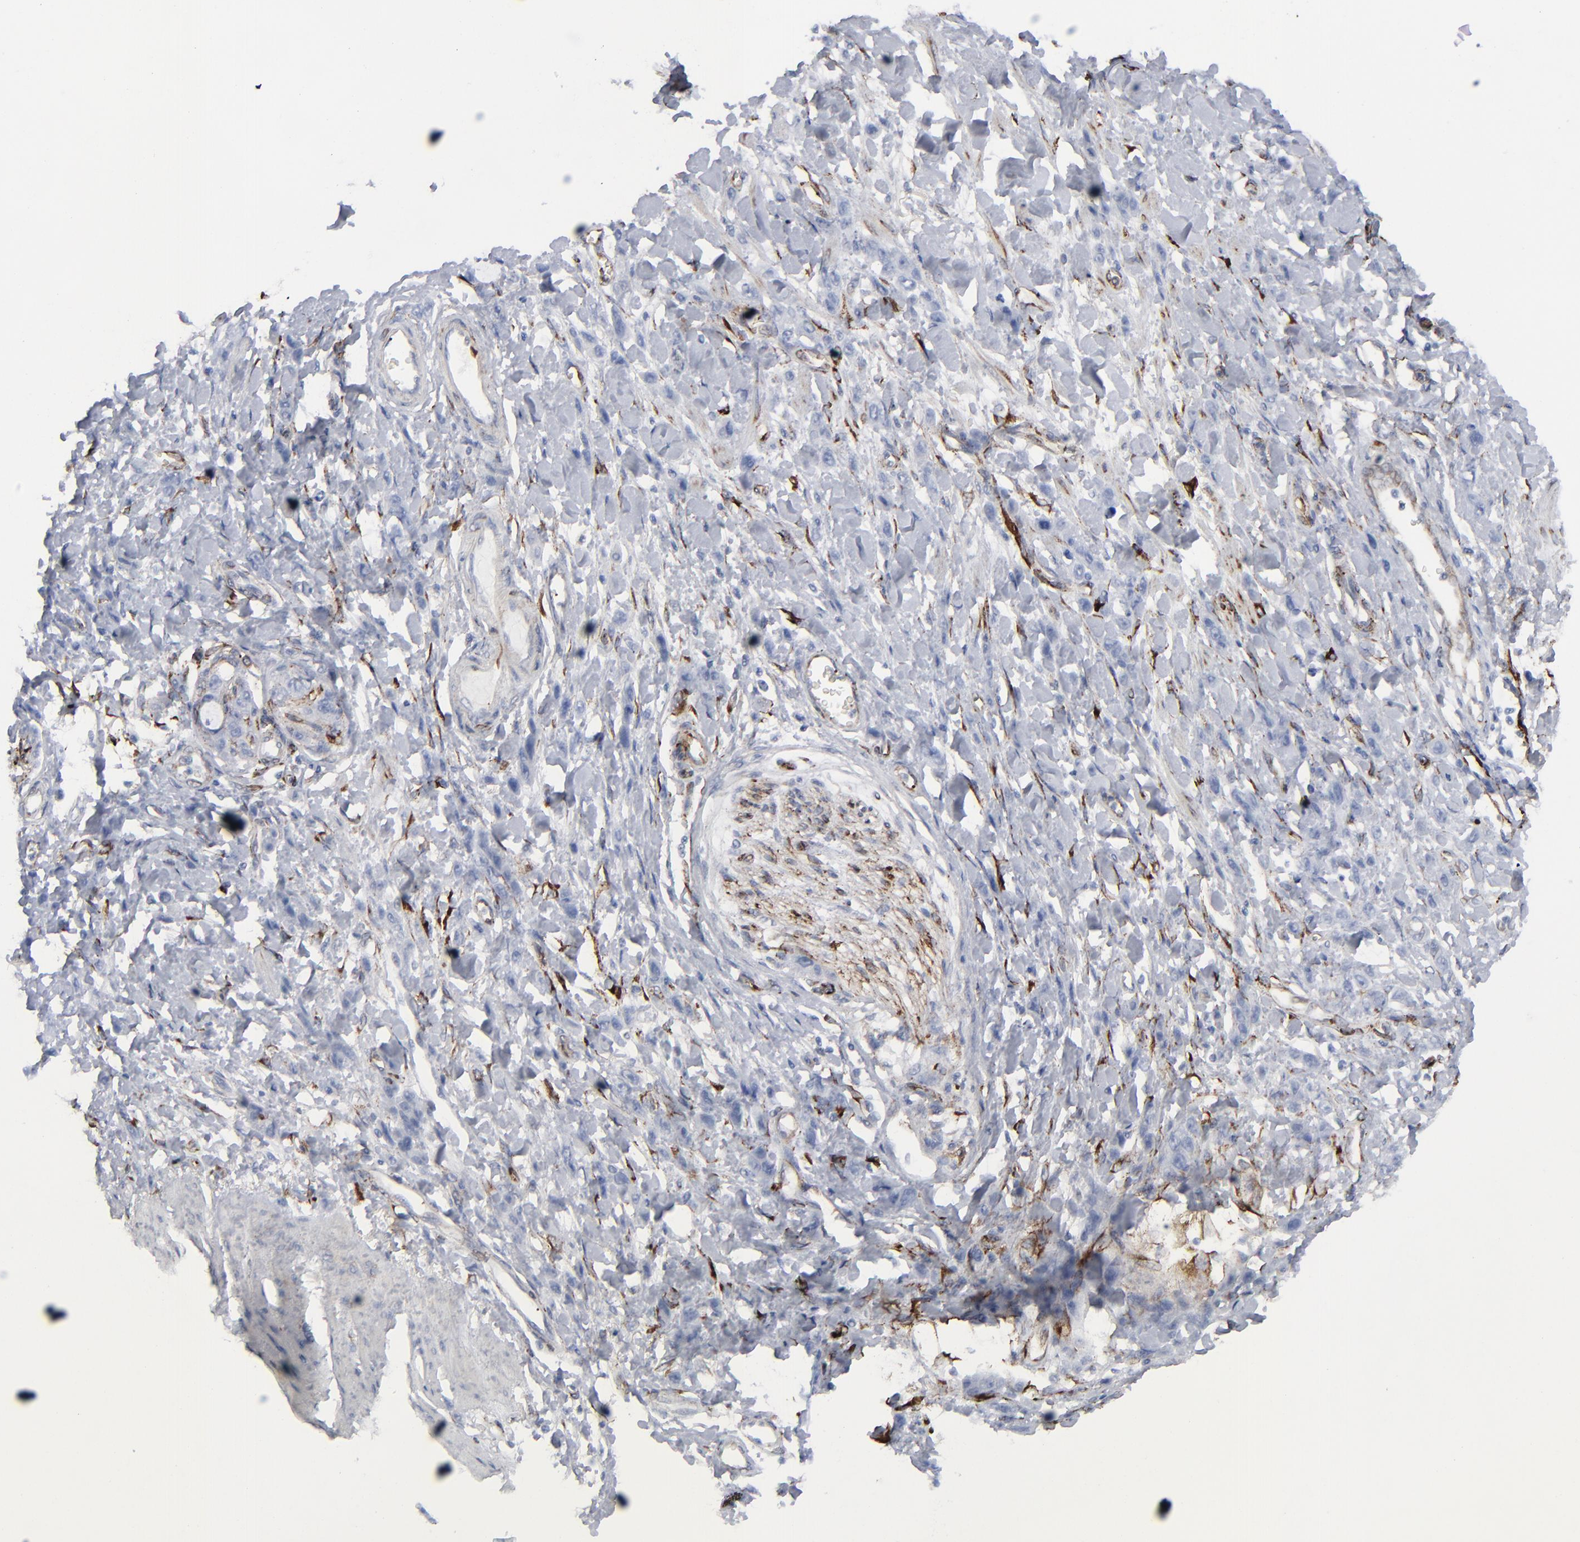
{"staining": {"intensity": "negative", "quantity": "none", "location": "none"}, "tissue": "stomach cancer", "cell_type": "Tumor cells", "image_type": "cancer", "snomed": [{"axis": "morphology", "description": "Normal tissue, NOS"}, {"axis": "morphology", "description": "Adenocarcinoma, NOS"}, {"axis": "topography", "description": "Stomach"}], "caption": "High magnification brightfield microscopy of stomach cancer stained with DAB (3,3'-diaminobenzidine) (brown) and counterstained with hematoxylin (blue): tumor cells show no significant positivity. Nuclei are stained in blue.", "gene": "SPARC", "patient": {"sex": "male", "age": 82}}